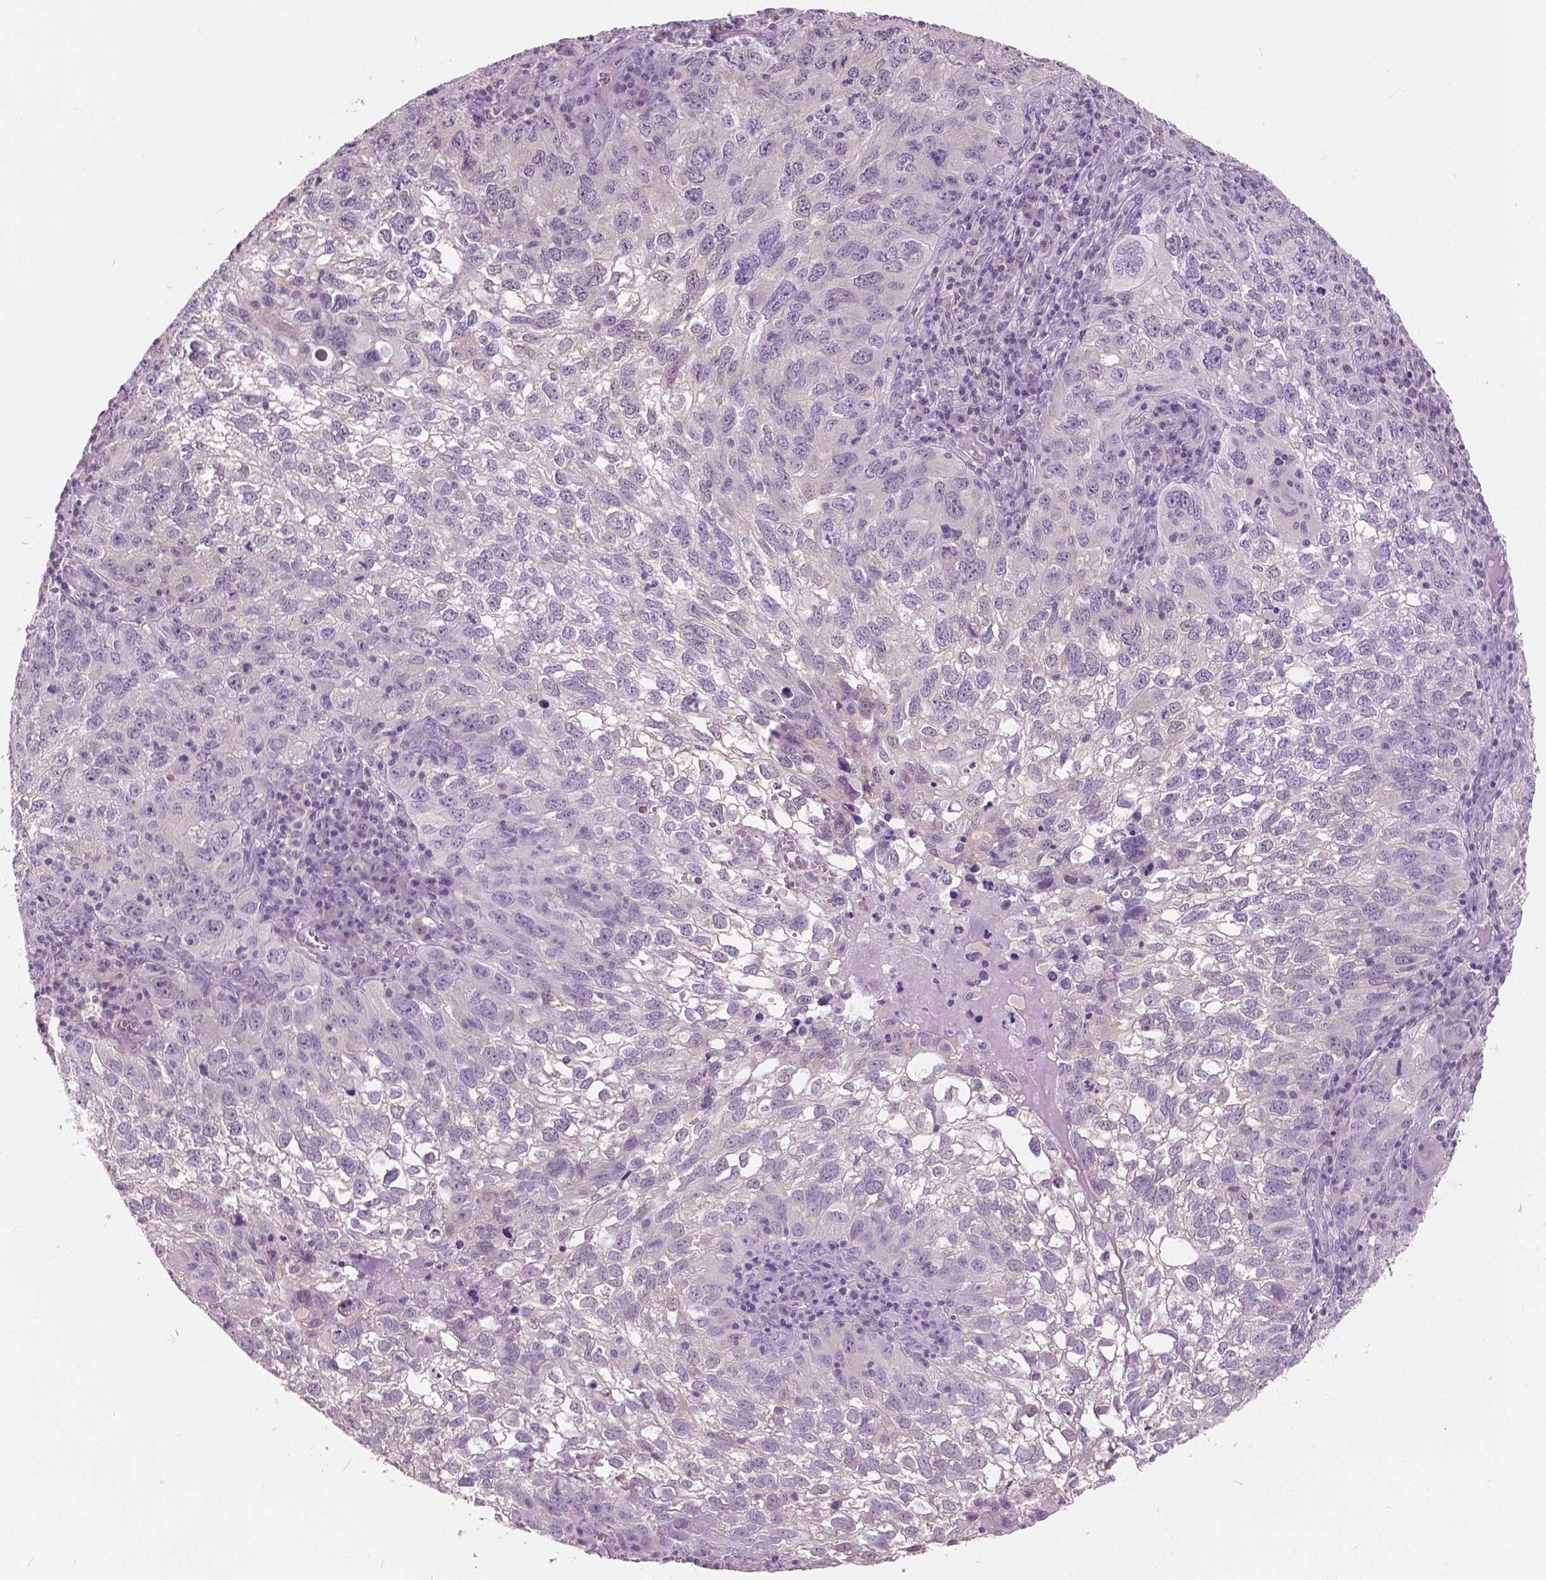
{"staining": {"intensity": "negative", "quantity": "none", "location": "none"}, "tissue": "cervical cancer", "cell_type": "Tumor cells", "image_type": "cancer", "snomed": [{"axis": "morphology", "description": "Squamous cell carcinoma, NOS"}, {"axis": "topography", "description": "Cervix"}], "caption": "Tumor cells are negative for protein expression in human squamous cell carcinoma (cervical). (DAB (3,3'-diaminobenzidine) immunohistochemistry (IHC), high magnification).", "gene": "TKFC", "patient": {"sex": "female", "age": 55}}